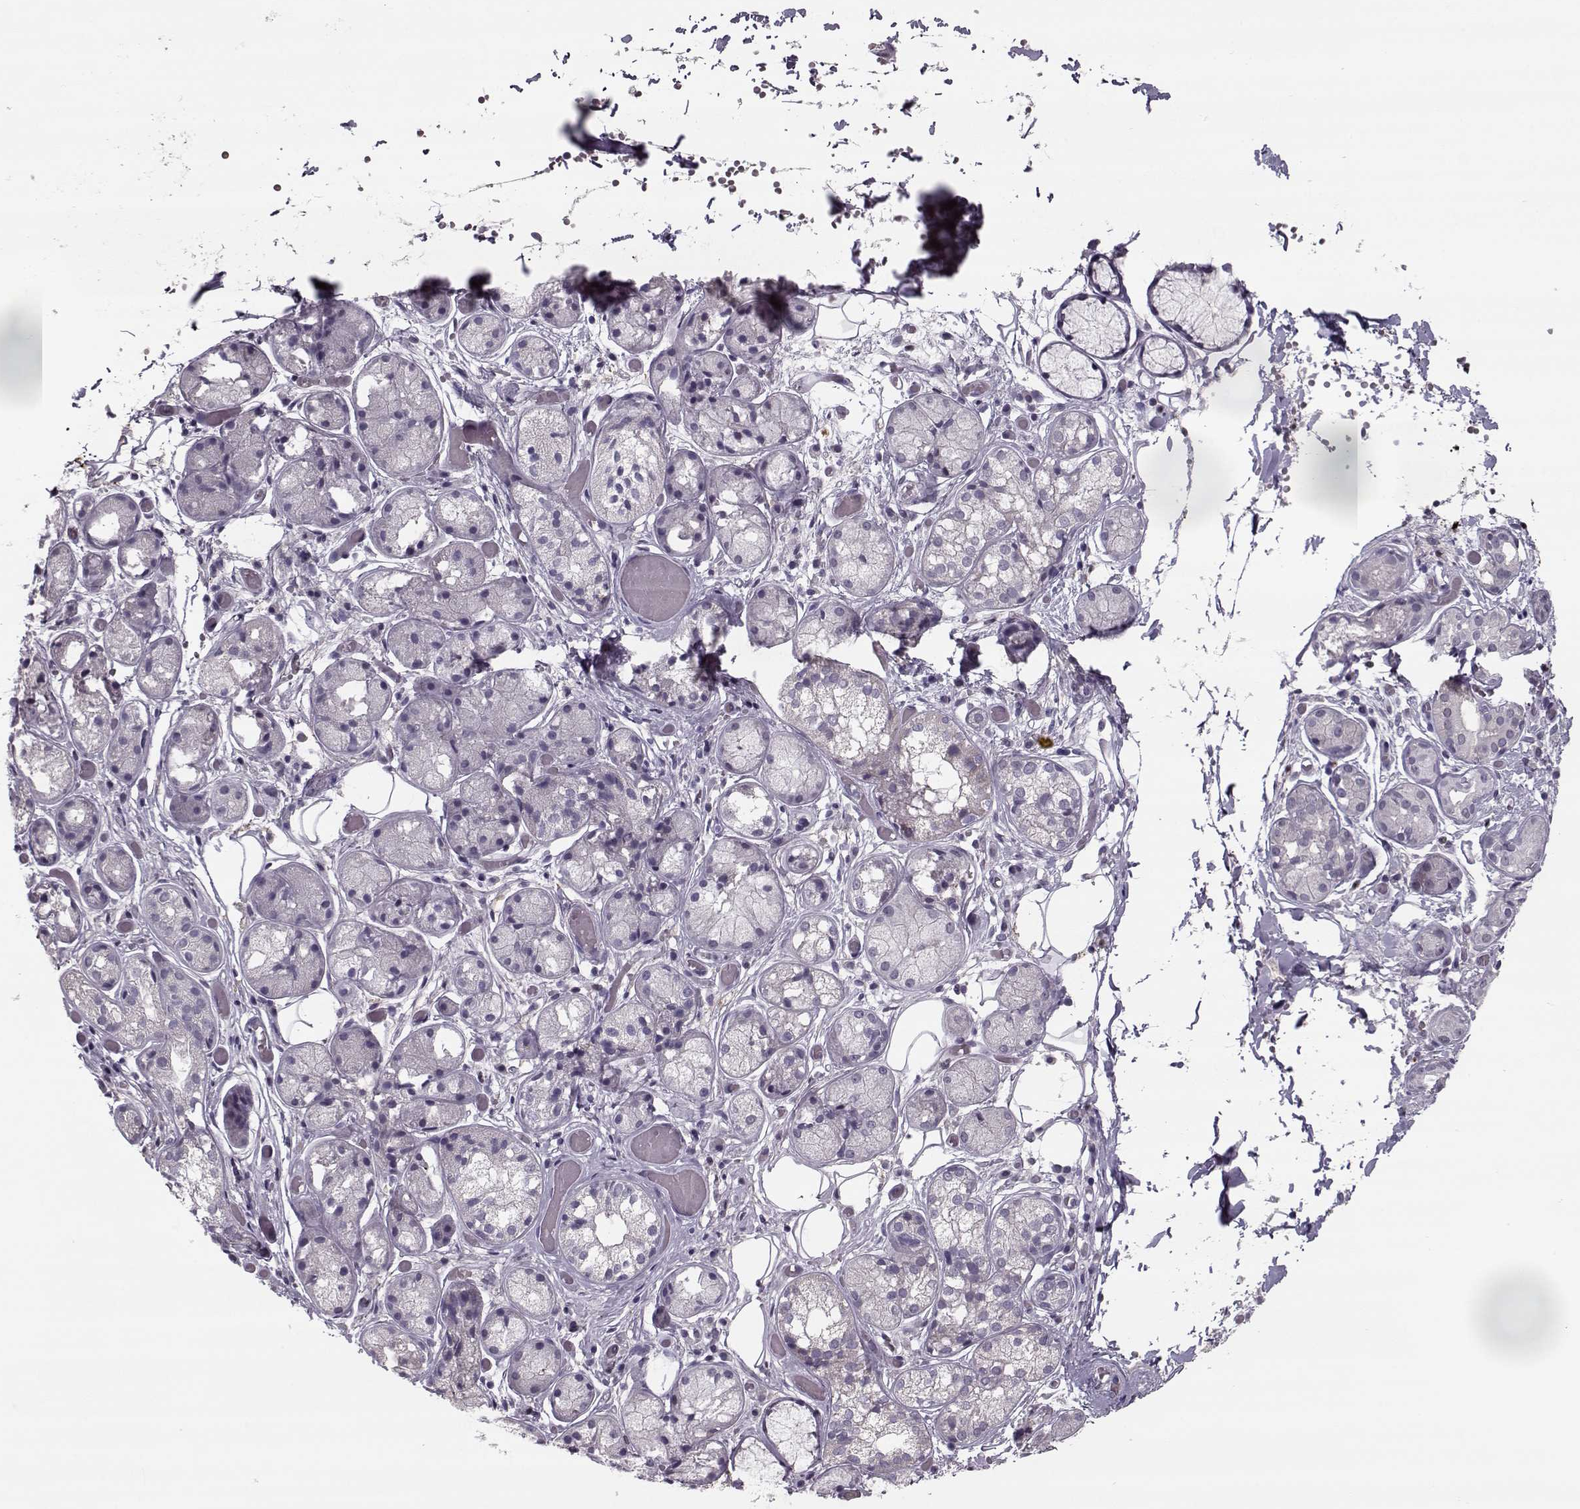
{"staining": {"intensity": "negative", "quantity": "none", "location": "none"}, "tissue": "salivary gland", "cell_type": "Glandular cells", "image_type": "normal", "snomed": [{"axis": "morphology", "description": "Normal tissue, NOS"}, {"axis": "topography", "description": "Salivary gland"}, {"axis": "topography", "description": "Peripheral nerve tissue"}], "caption": "Protein analysis of normal salivary gland shows no significant expression in glandular cells.", "gene": "DNAI3", "patient": {"sex": "male", "age": 71}}